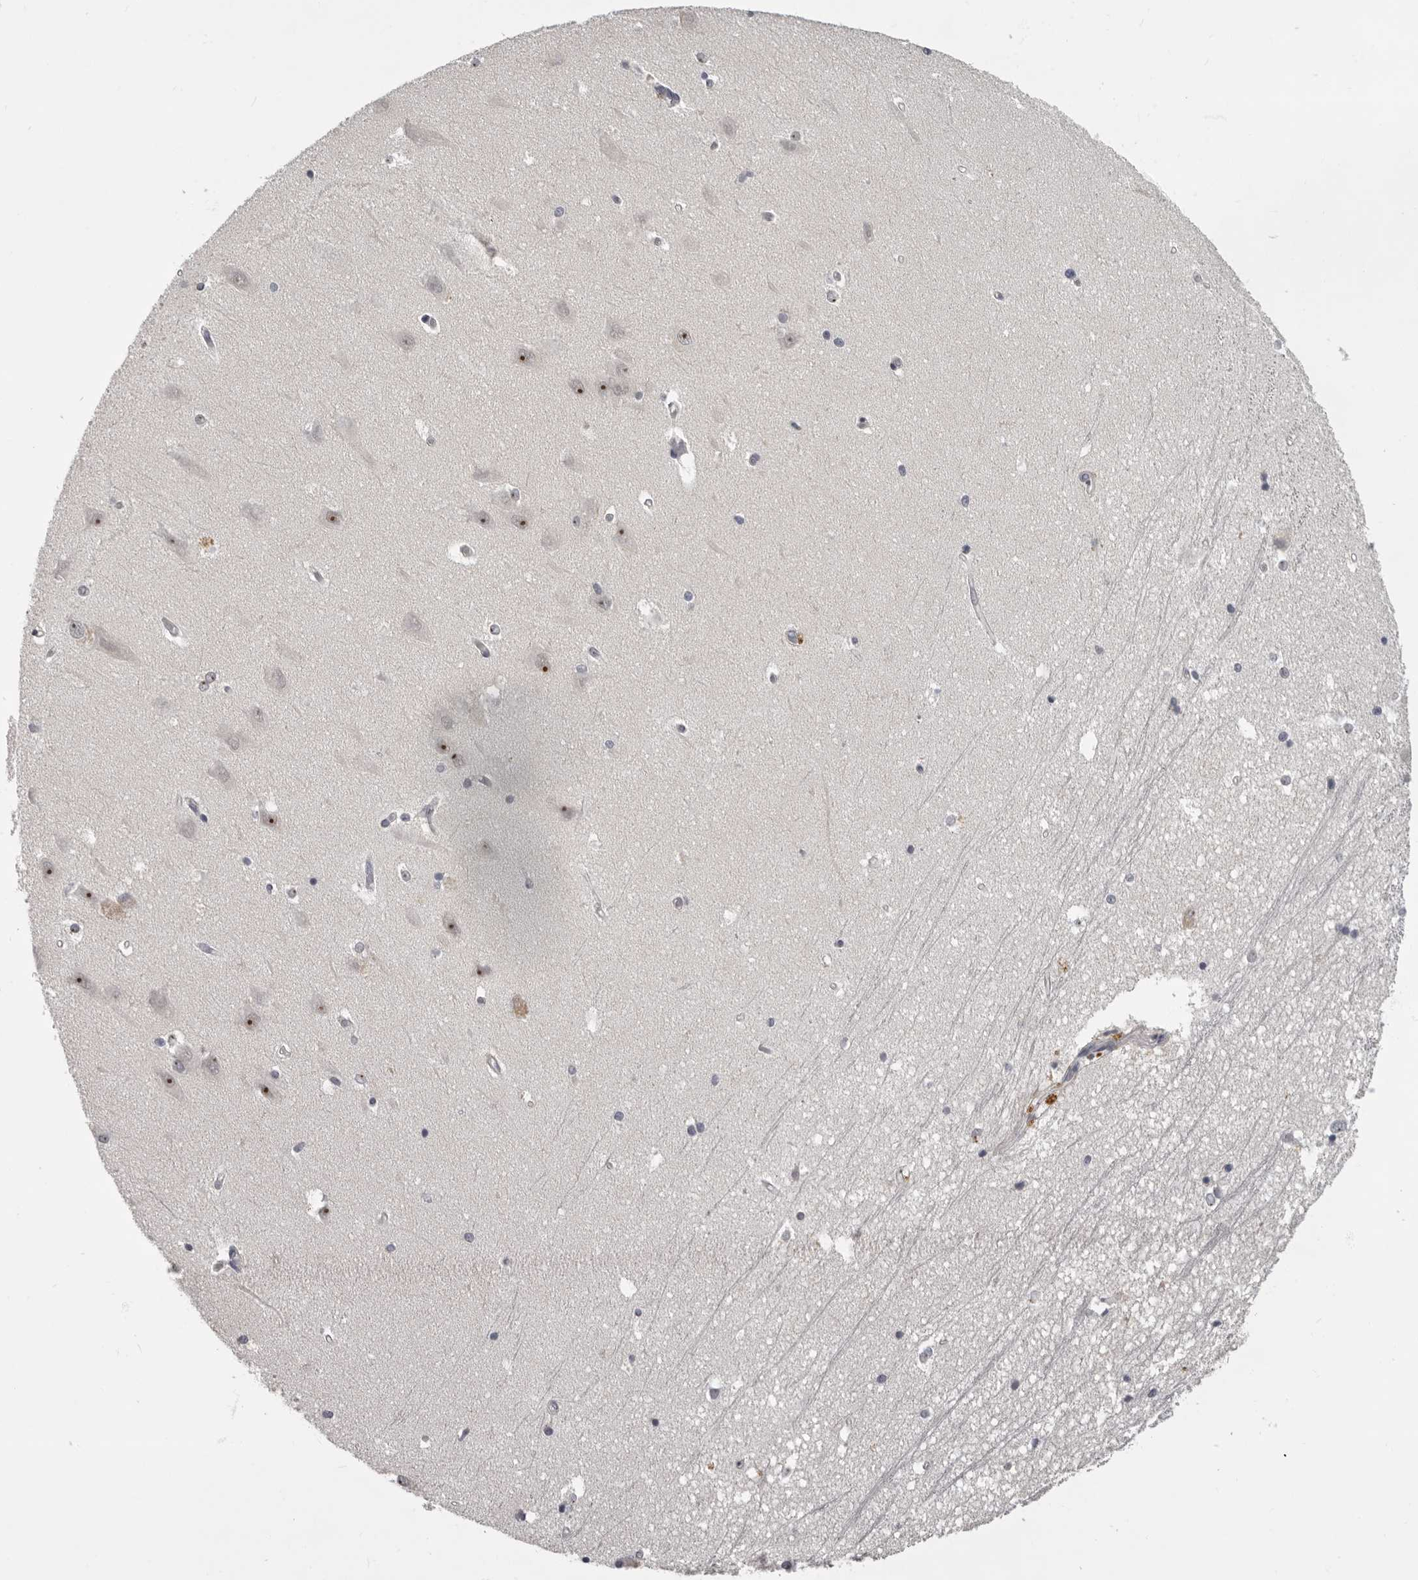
{"staining": {"intensity": "negative", "quantity": "none", "location": "none"}, "tissue": "hippocampus", "cell_type": "Glial cells", "image_type": "normal", "snomed": [{"axis": "morphology", "description": "Normal tissue, NOS"}, {"axis": "topography", "description": "Hippocampus"}], "caption": "The micrograph shows no significant positivity in glial cells of hippocampus.", "gene": "MRTO4", "patient": {"sex": "male", "age": 45}}